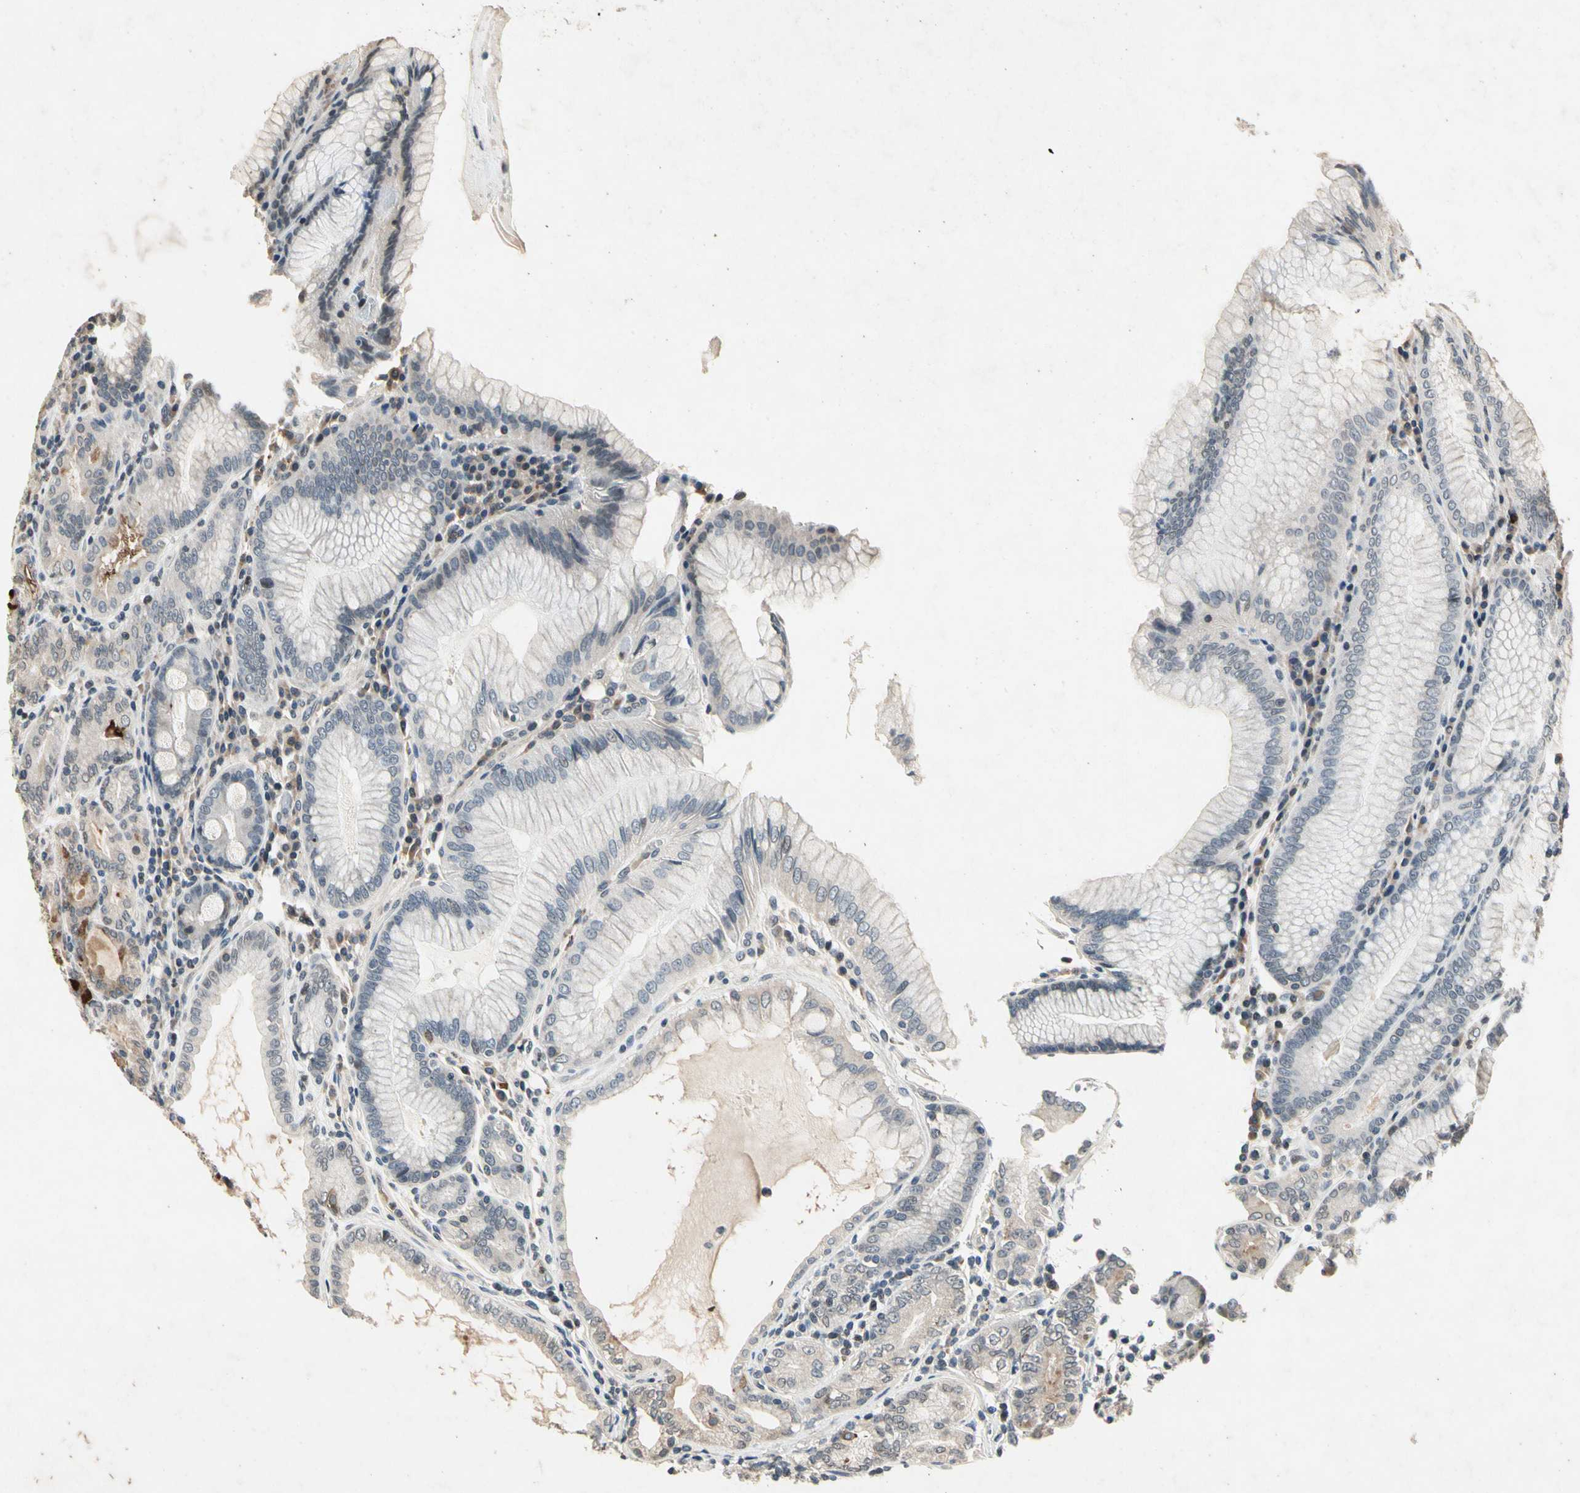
{"staining": {"intensity": "strong", "quantity": "25%-75%", "location": "cytoplasmic/membranous"}, "tissue": "stomach", "cell_type": "Glandular cells", "image_type": "normal", "snomed": [{"axis": "morphology", "description": "Normal tissue, NOS"}, {"axis": "topography", "description": "Stomach, lower"}], "caption": "Immunohistochemical staining of normal human stomach shows strong cytoplasmic/membranous protein expression in about 25%-75% of glandular cells.", "gene": "DPY19L3", "patient": {"sex": "female", "age": 76}}